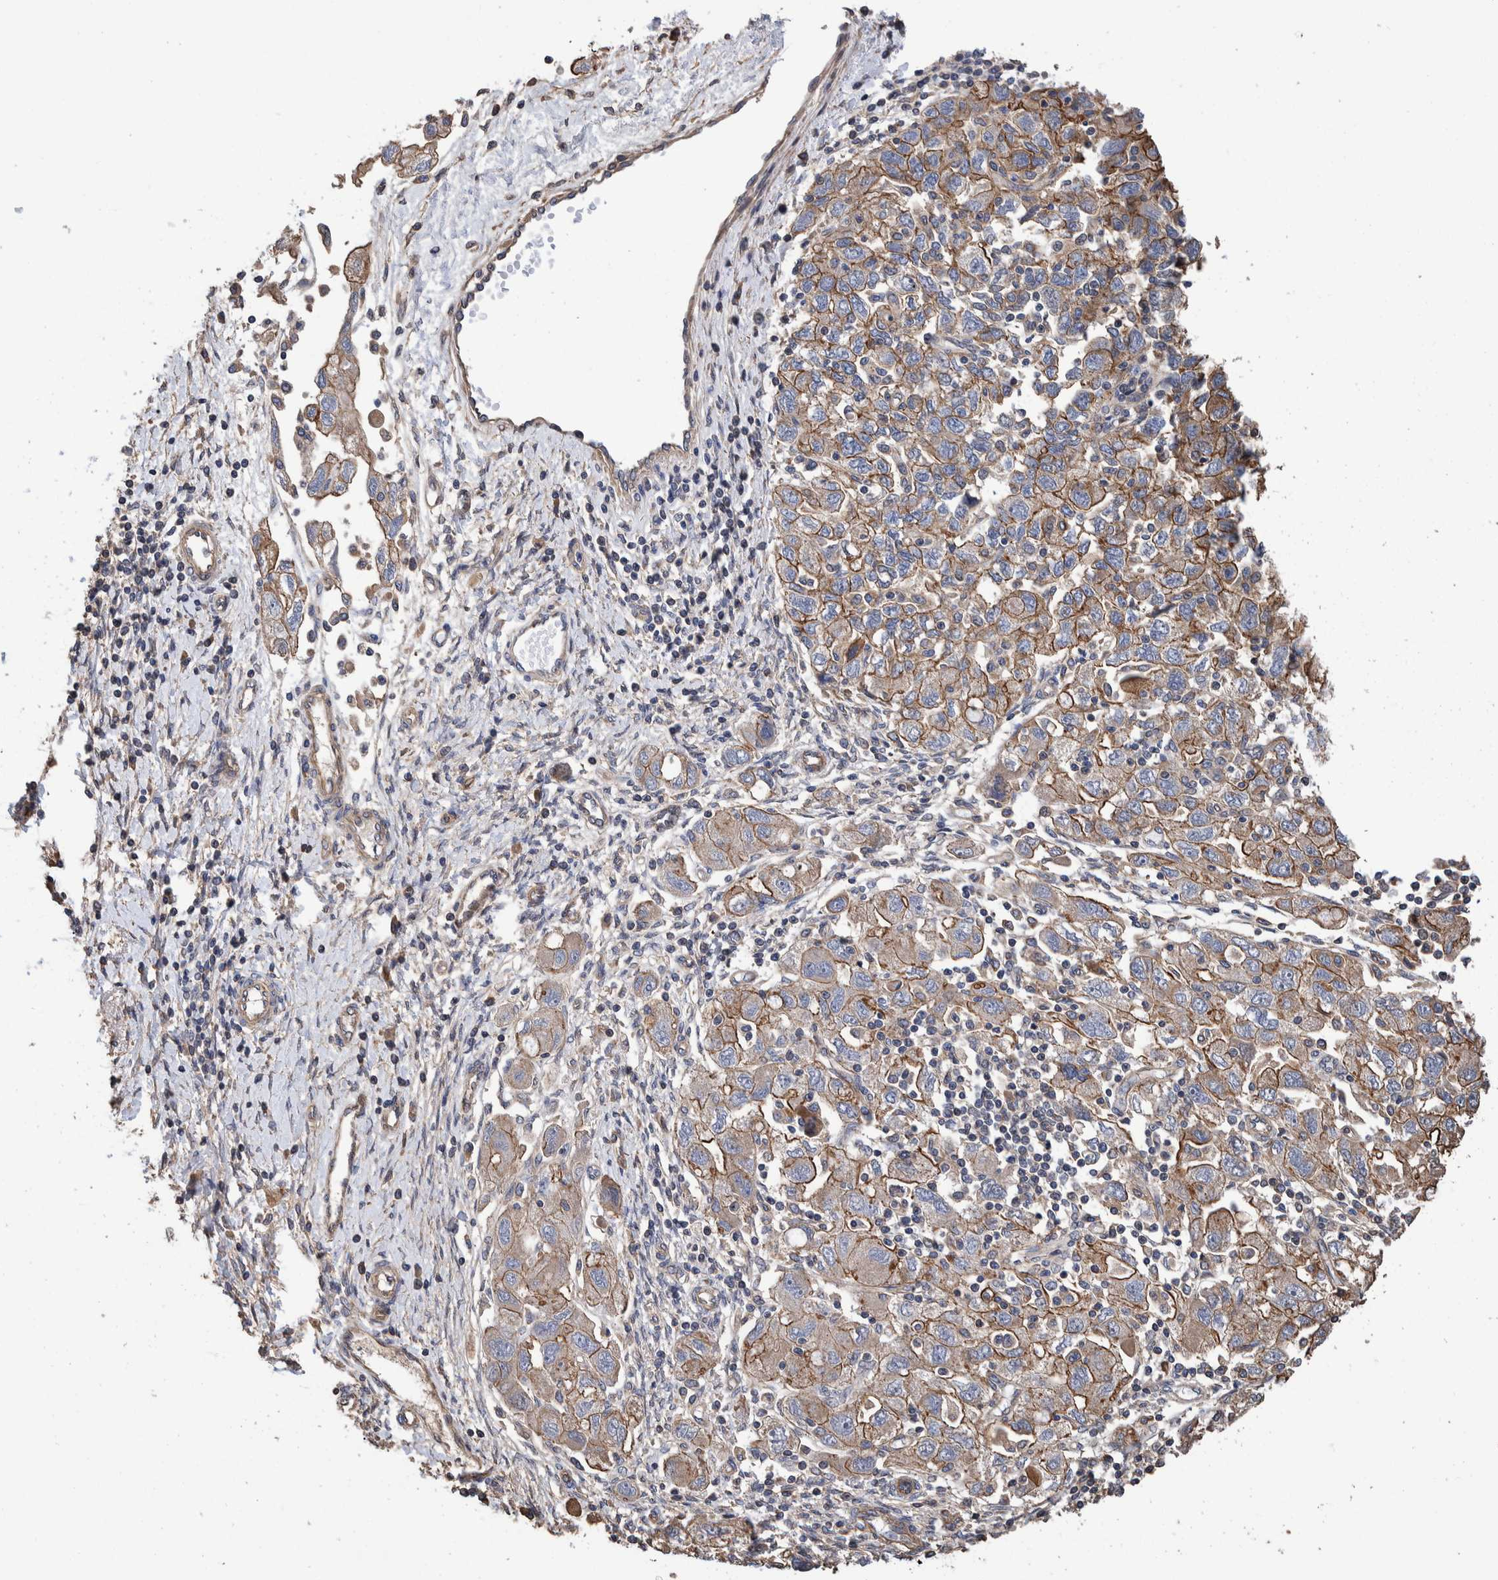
{"staining": {"intensity": "moderate", "quantity": "<25%", "location": "cytoplasmic/membranous"}, "tissue": "ovarian cancer", "cell_type": "Tumor cells", "image_type": "cancer", "snomed": [{"axis": "morphology", "description": "Carcinoma, NOS"}, {"axis": "morphology", "description": "Cystadenocarcinoma, serous, NOS"}, {"axis": "topography", "description": "Ovary"}], "caption": "This is an image of immunohistochemistry (IHC) staining of ovarian cancer (serous cystadenocarcinoma), which shows moderate staining in the cytoplasmic/membranous of tumor cells.", "gene": "SLC45A4", "patient": {"sex": "female", "age": 69}}